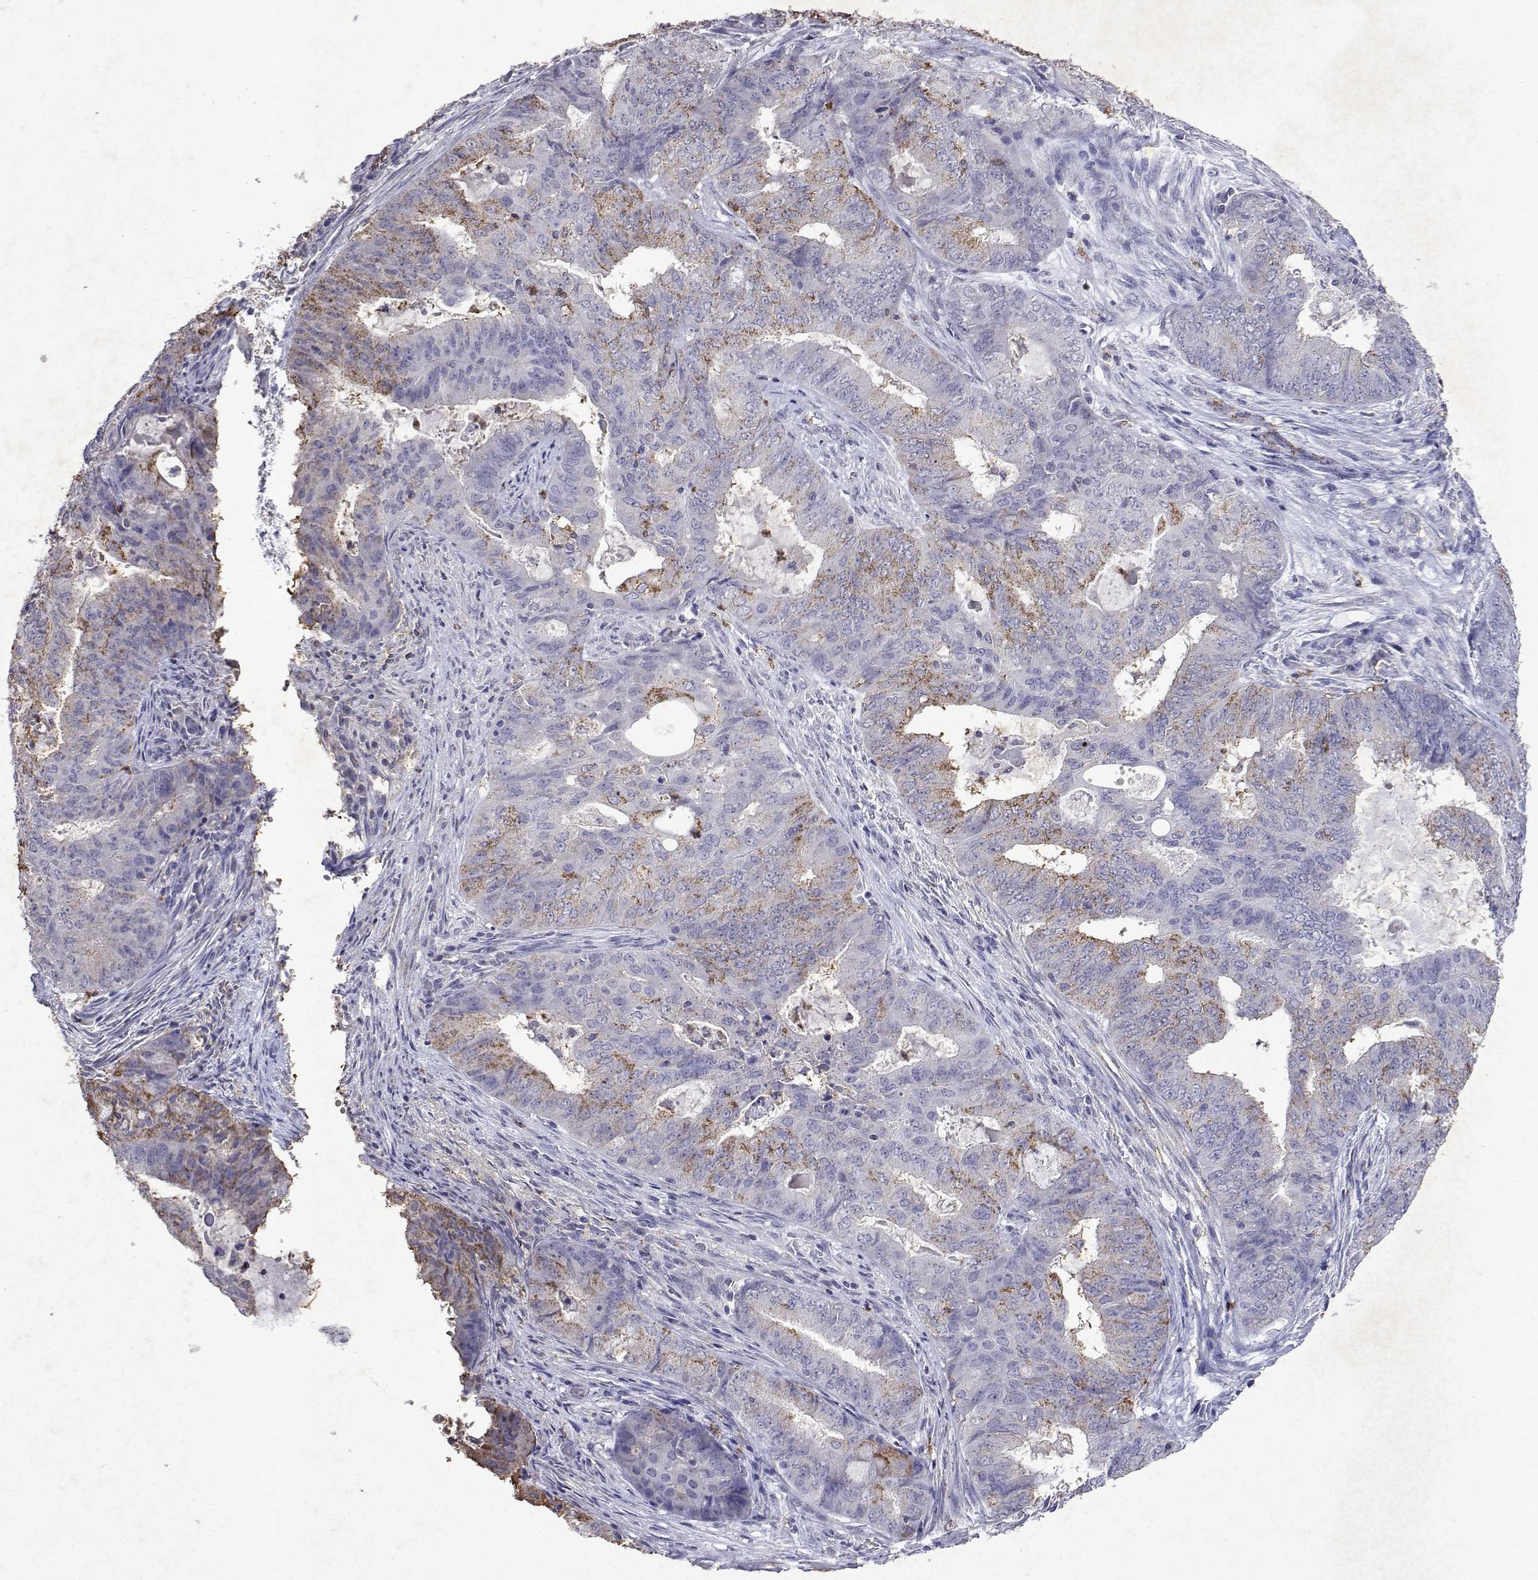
{"staining": {"intensity": "moderate", "quantity": "<25%", "location": "cytoplasmic/membranous"}, "tissue": "endometrial cancer", "cell_type": "Tumor cells", "image_type": "cancer", "snomed": [{"axis": "morphology", "description": "Adenocarcinoma, NOS"}, {"axis": "topography", "description": "Endometrium"}], "caption": "Approximately <25% of tumor cells in endometrial cancer reveal moderate cytoplasmic/membranous protein expression as visualized by brown immunohistochemical staining.", "gene": "DUSP28", "patient": {"sex": "female", "age": 62}}